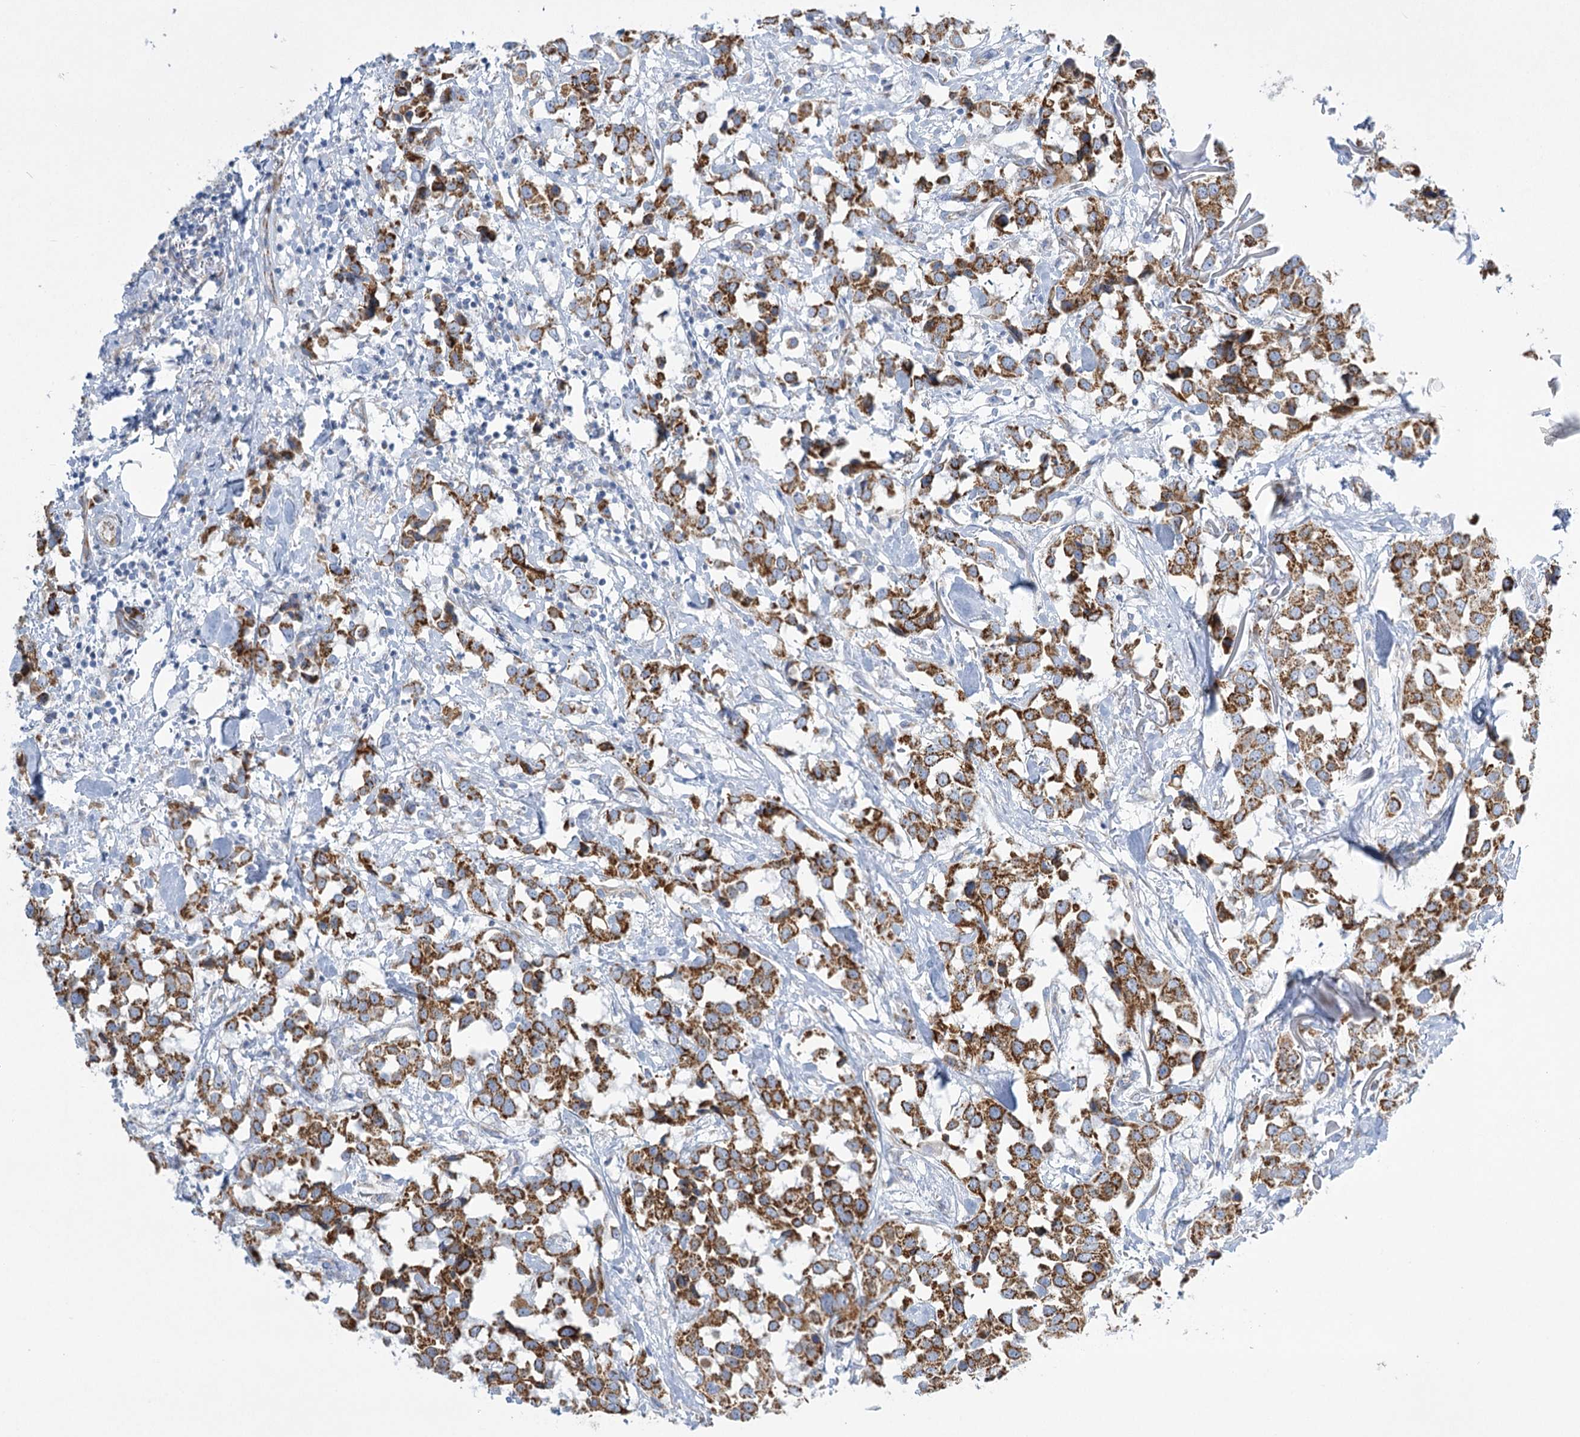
{"staining": {"intensity": "strong", "quantity": ">75%", "location": "cytoplasmic/membranous"}, "tissue": "breast cancer", "cell_type": "Tumor cells", "image_type": "cancer", "snomed": [{"axis": "morphology", "description": "Duct carcinoma"}, {"axis": "topography", "description": "Breast"}], "caption": "Human breast cancer stained with a brown dye shows strong cytoplasmic/membranous positive positivity in about >75% of tumor cells.", "gene": "DHTKD1", "patient": {"sex": "female", "age": 80}}